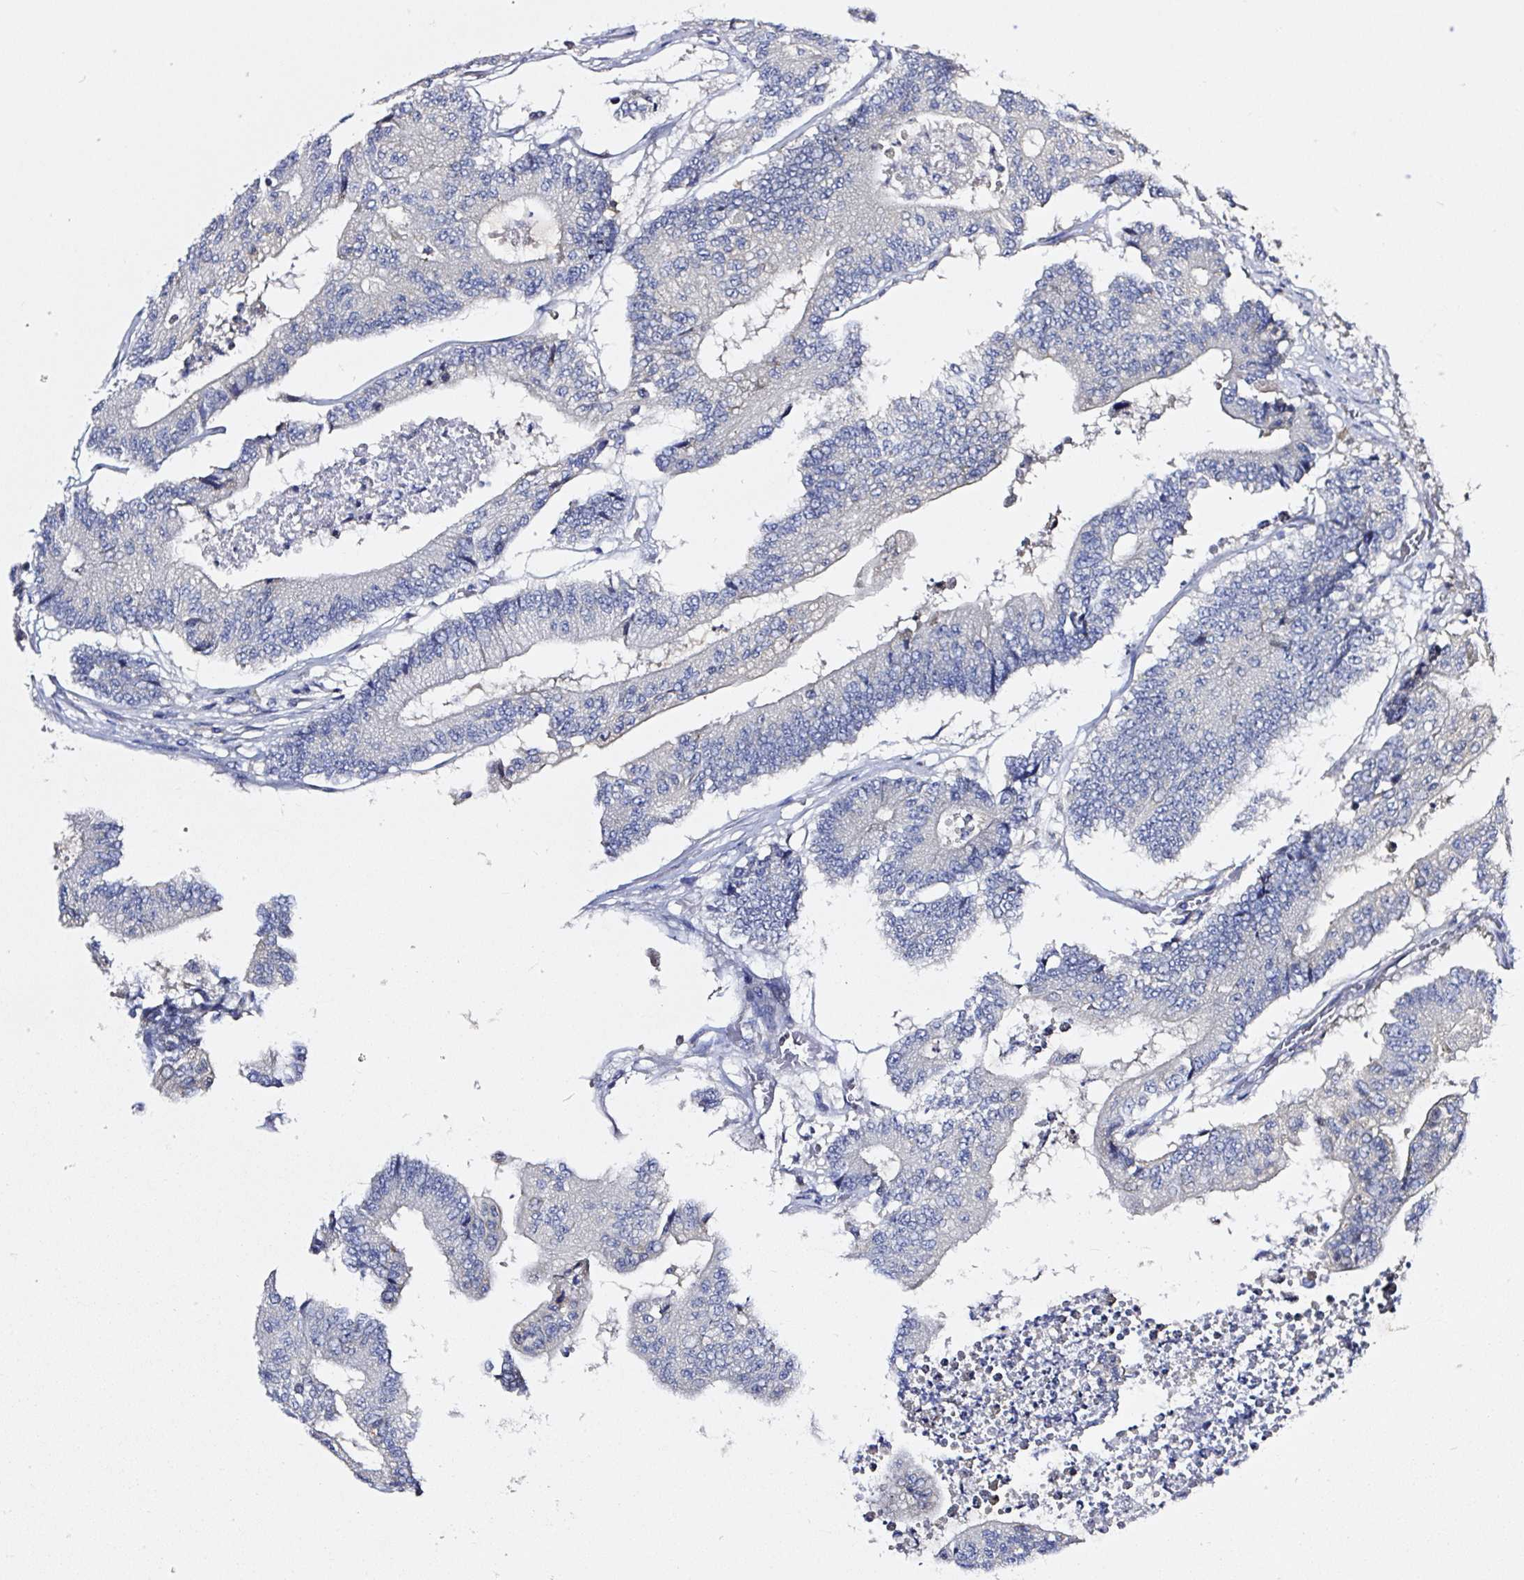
{"staining": {"intensity": "negative", "quantity": "none", "location": "none"}, "tissue": "colorectal cancer", "cell_type": "Tumor cells", "image_type": "cancer", "snomed": [{"axis": "morphology", "description": "Adenocarcinoma, NOS"}, {"axis": "topography", "description": "Colon"}], "caption": "This is an IHC histopathology image of adenocarcinoma (colorectal). There is no positivity in tumor cells.", "gene": "PRKAA2", "patient": {"sex": "female", "age": 84}}